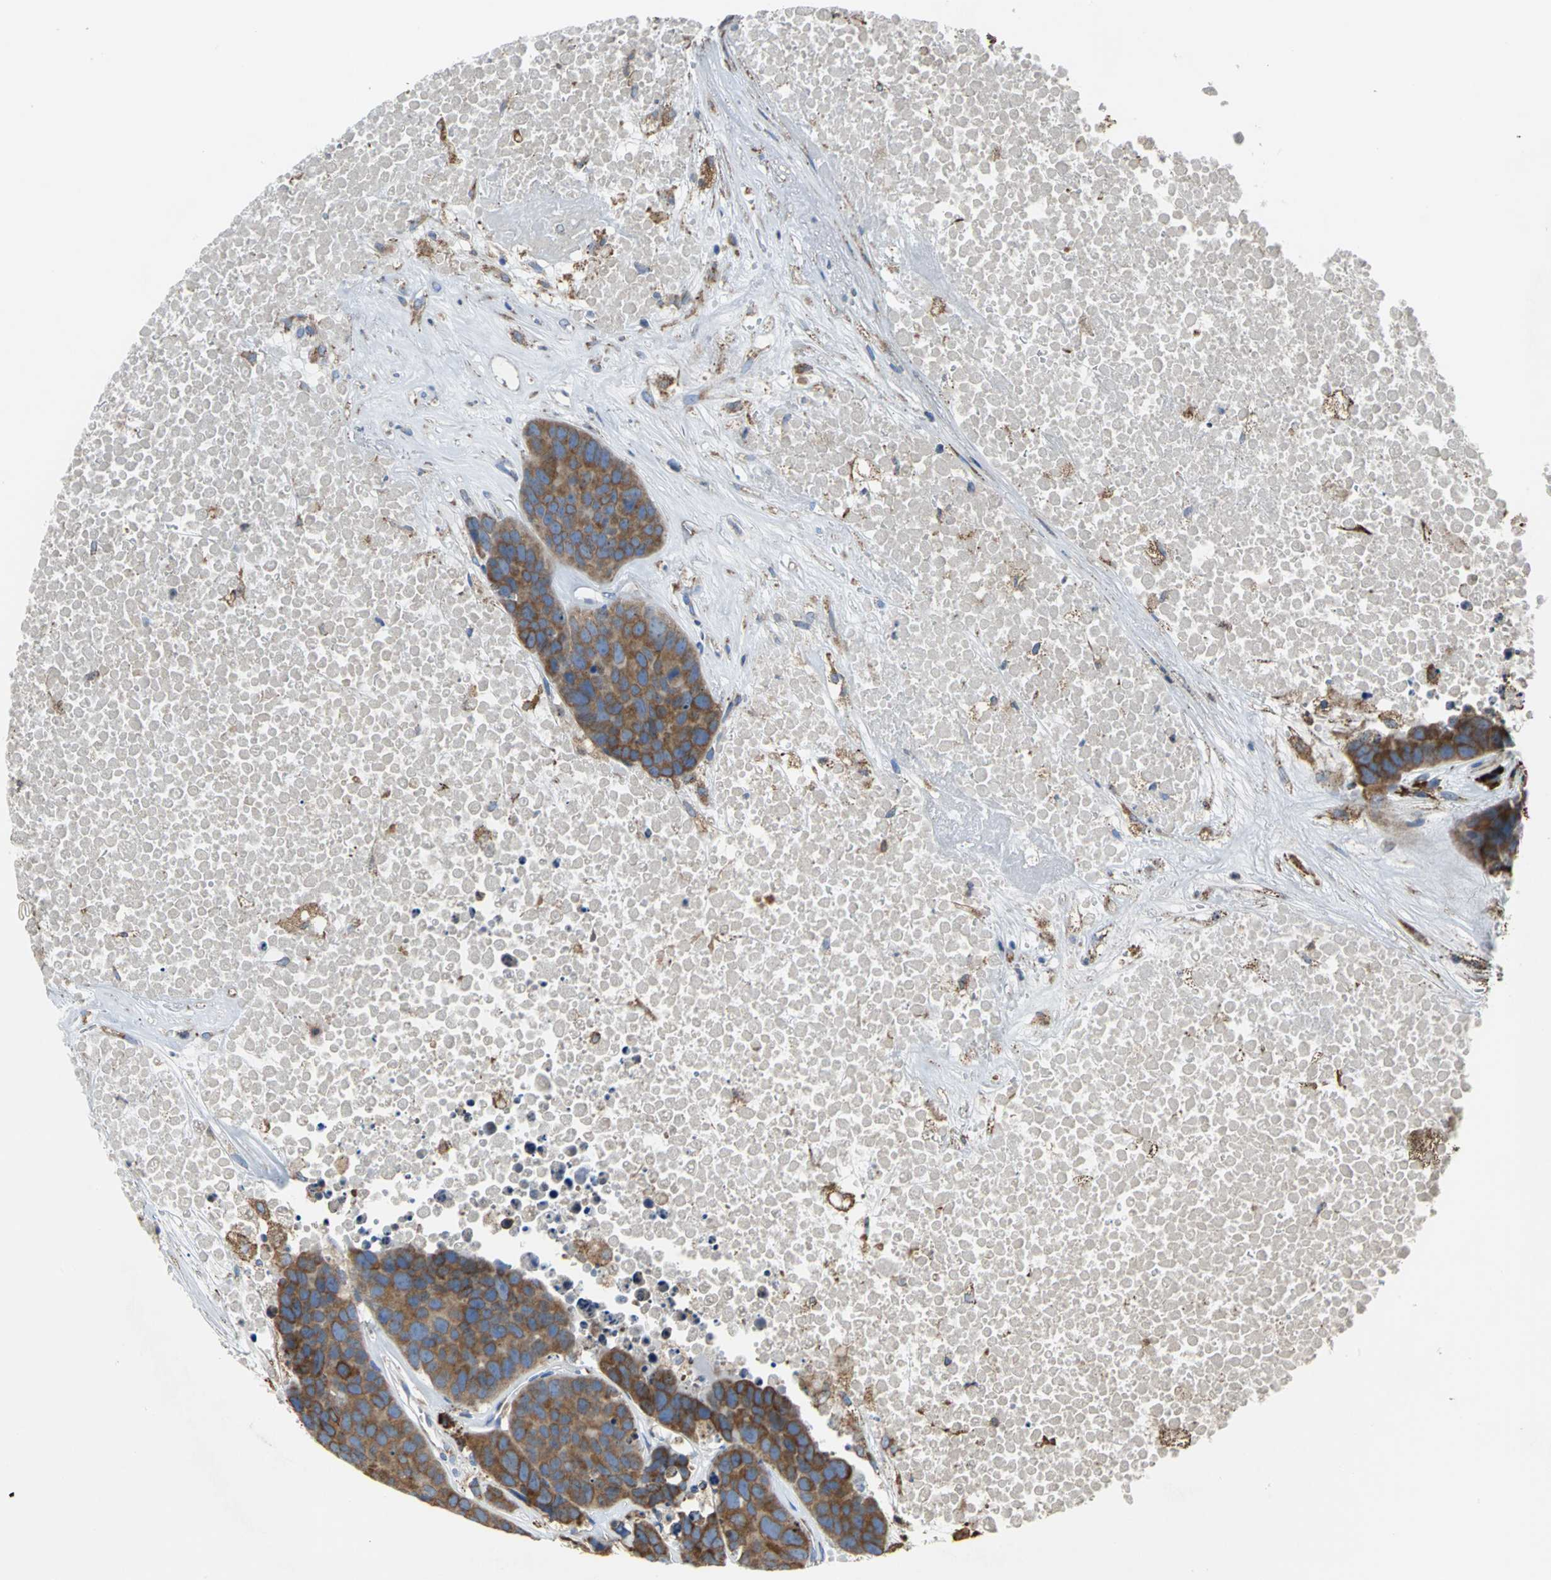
{"staining": {"intensity": "moderate", "quantity": ">75%", "location": "cytoplasmic/membranous"}, "tissue": "carcinoid", "cell_type": "Tumor cells", "image_type": "cancer", "snomed": [{"axis": "morphology", "description": "Carcinoid, malignant, NOS"}, {"axis": "topography", "description": "Lung"}], "caption": "Approximately >75% of tumor cells in human carcinoid exhibit moderate cytoplasmic/membranous protein positivity as visualized by brown immunohistochemical staining.", "gene": "SDF2L1", "patient": {"sex": "male", "age": 60}}